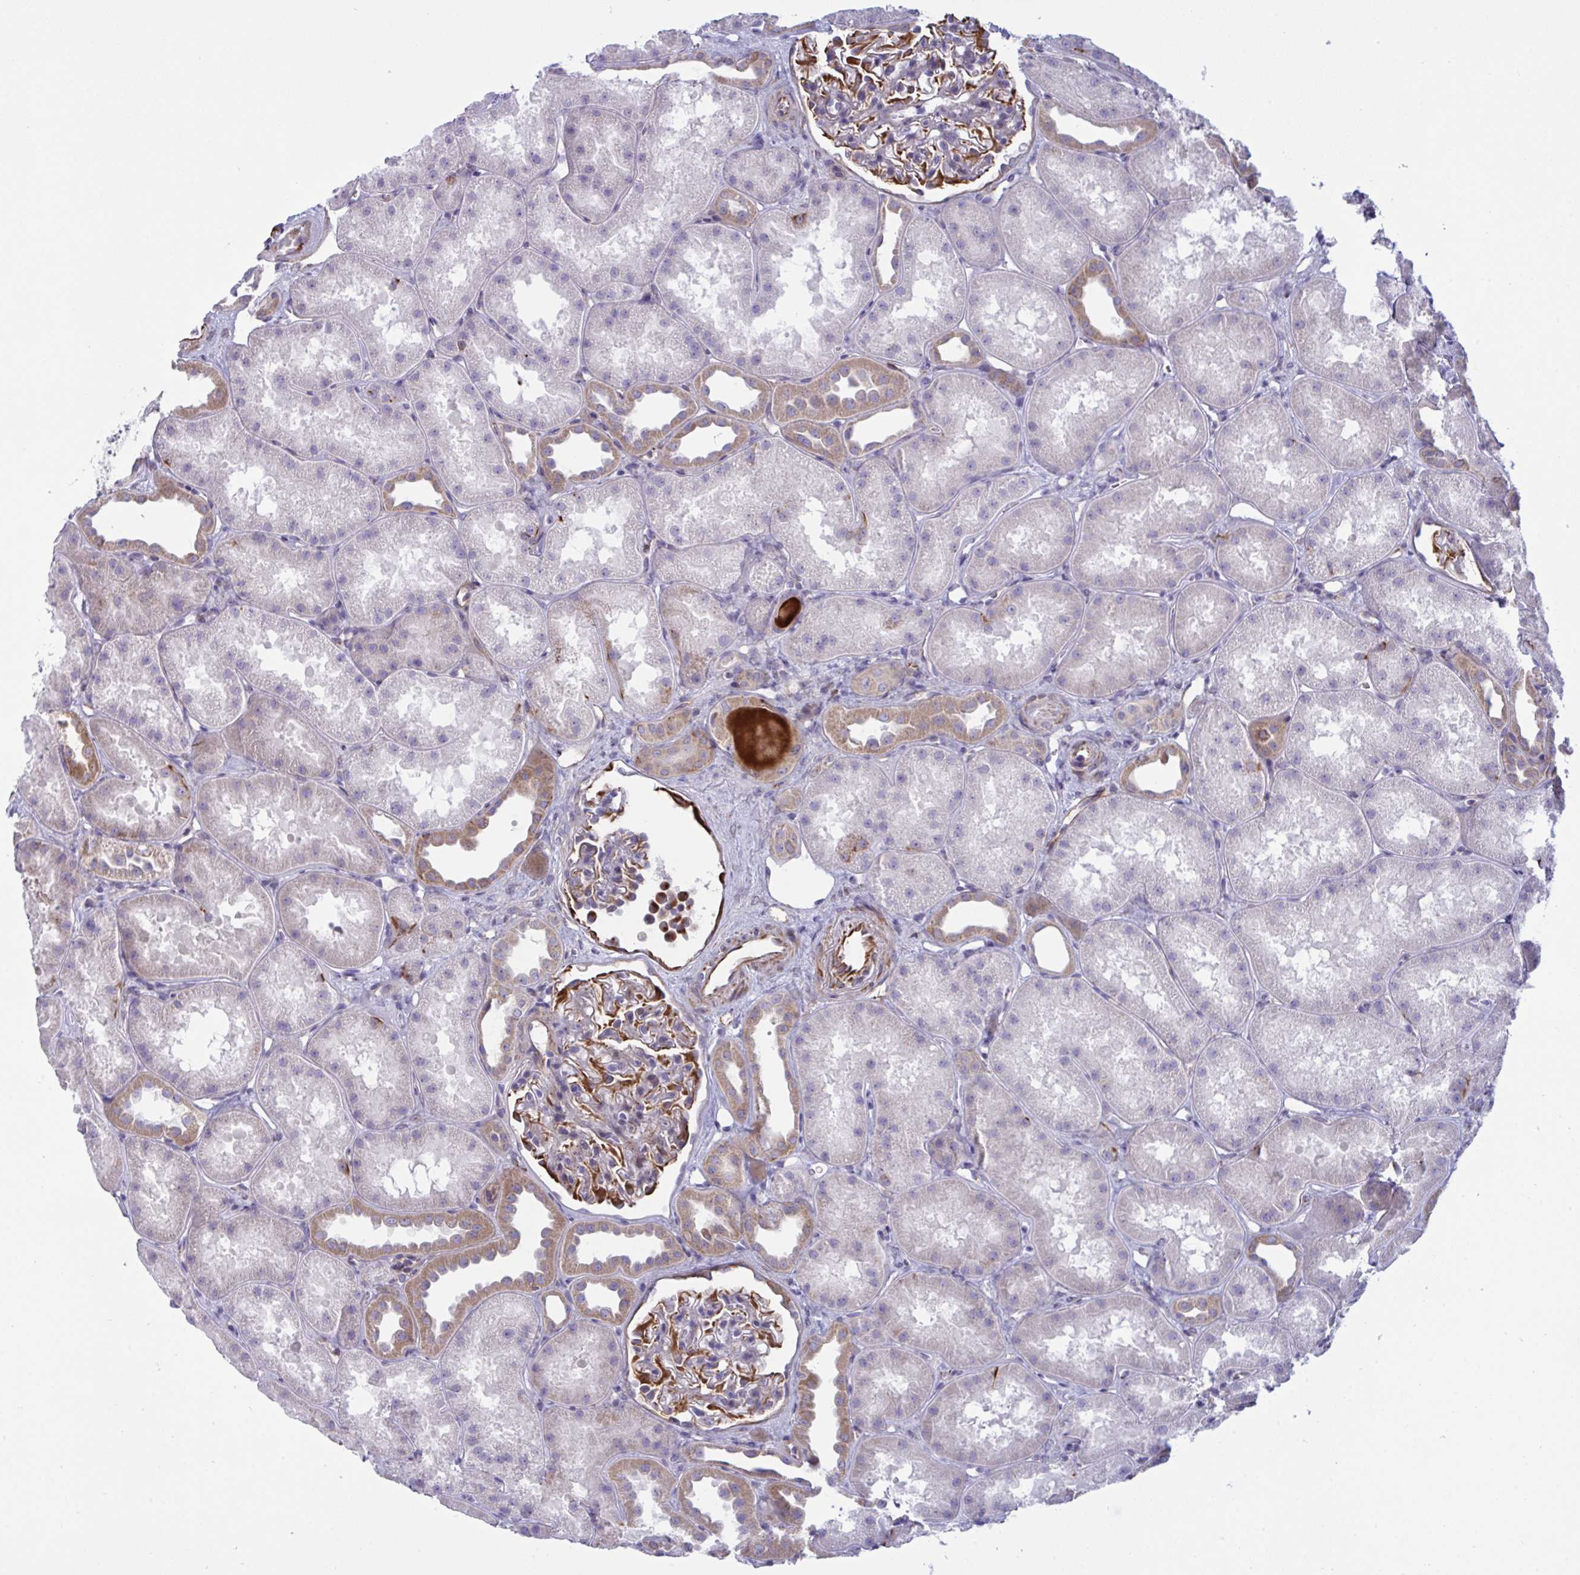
{"staining": {"intensity": "moderate", "quantity": "25%-75%", "location": "cytoplasmic/membranous"}, "tissue": "kidney", "cell_type": "Cells in glomeruli", "image_type": "normal", "snomed": [{"axis": "morphology", "description": "Normal tissue, NOS"}, {"axis": "topography", "description": "Kidney"}], "caption": "Protein staining shows moderate cytoplasmic/membranous staining in approximately 25%-75% of cells in glomeruli in benign kidney.", "gene": "DCBLD1", "patient": {"sex": "male", "age": 61}}